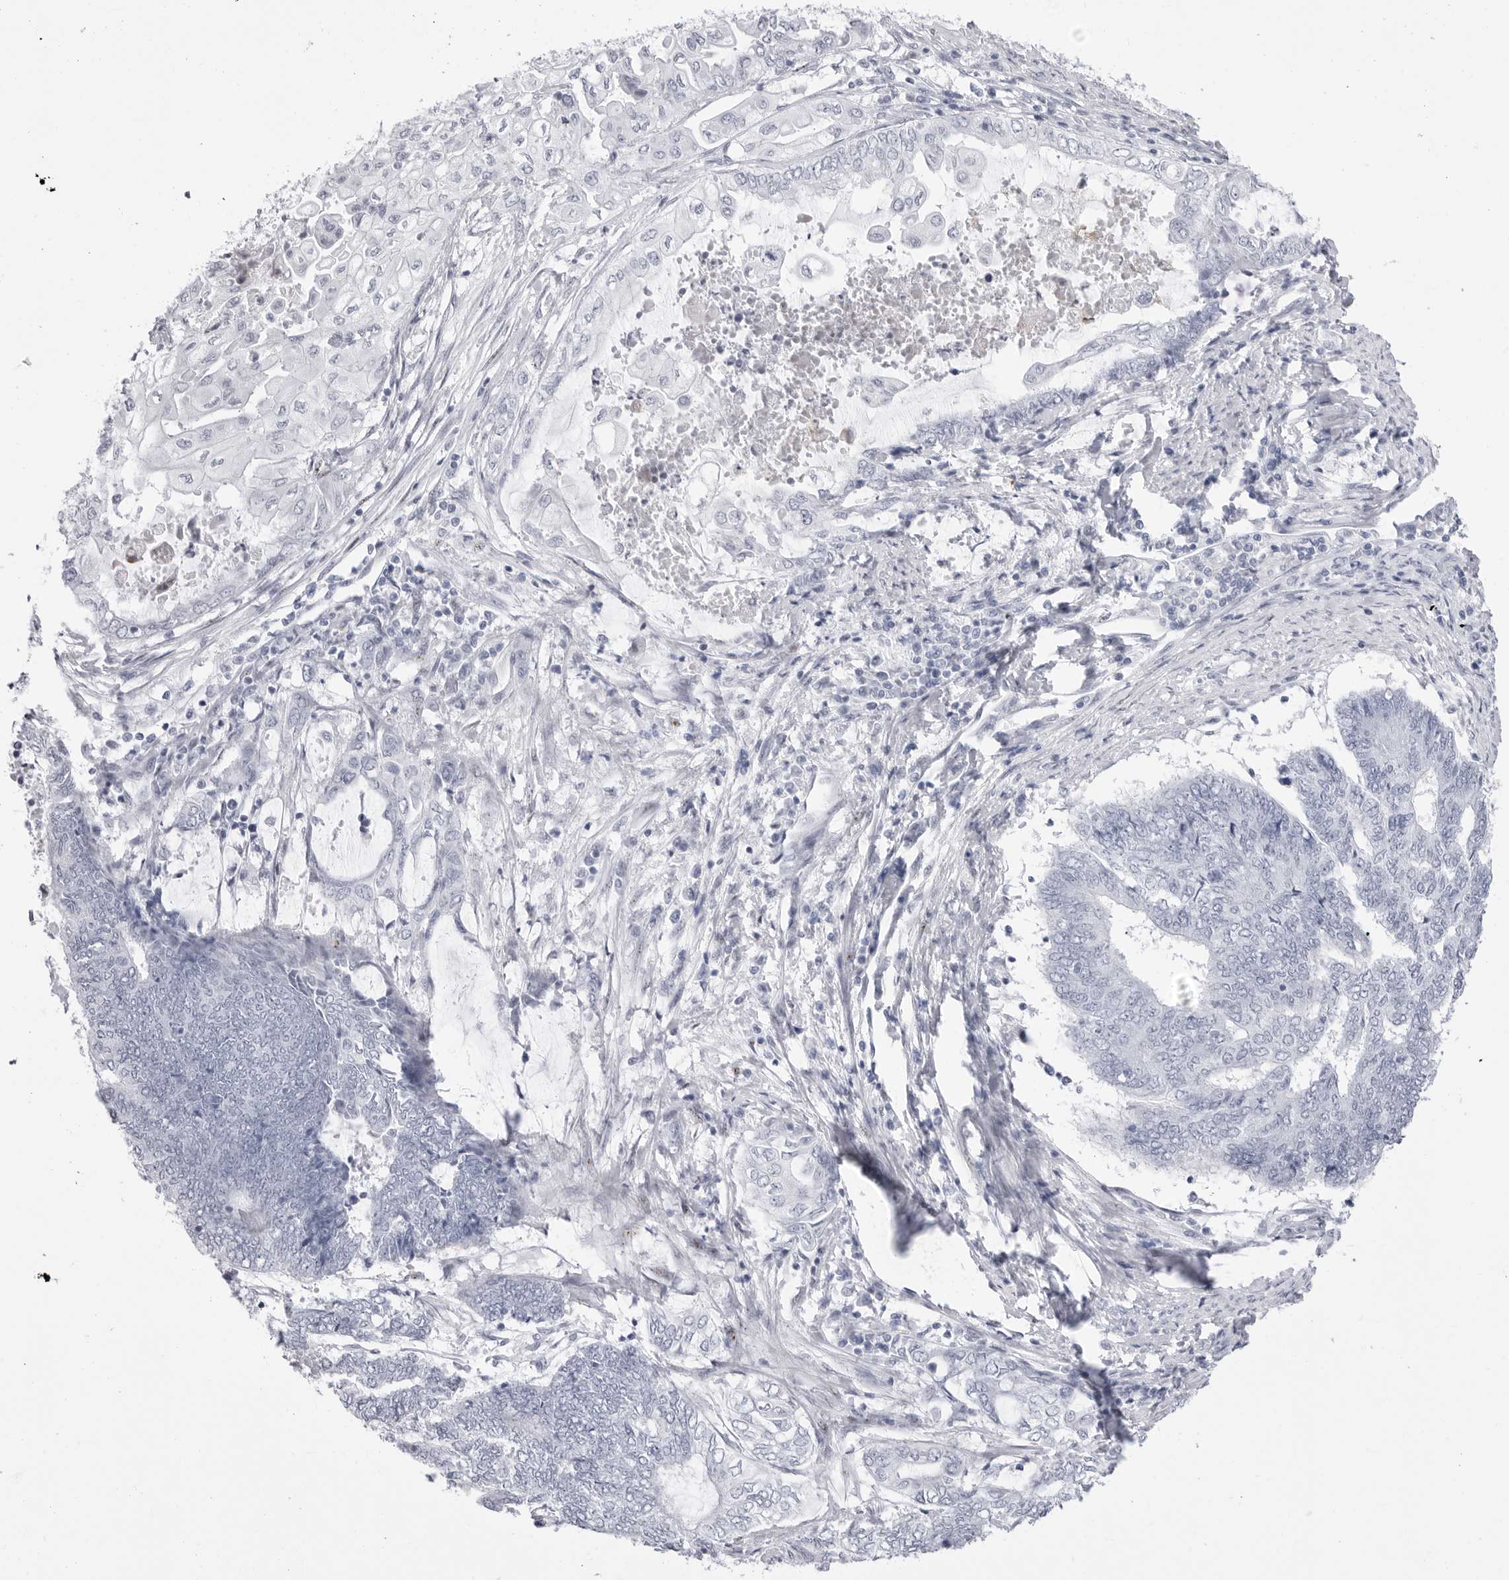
{"staining": {"intensity": "negative", "quantity": "none", "location": "none"}, "tissue": "endometrial cancer", "cell_type": "Tumor cells", "image_type": "cancer", "snomed": [{"axis": "morphology", "description": "Adenocarcinoma, NOS"}, {"axis": "topography", "description": "Uterus"}, {"axis": "topography", "description": "Endometrium"}], "caption": "IHC image of neoplastic tissue: endometrial adenocarcinoma stained with DAB reveals no significant protein staining in tumor cells.", "gene": "TSSK1B", "patient": {"sex": "female", "age": 70}}